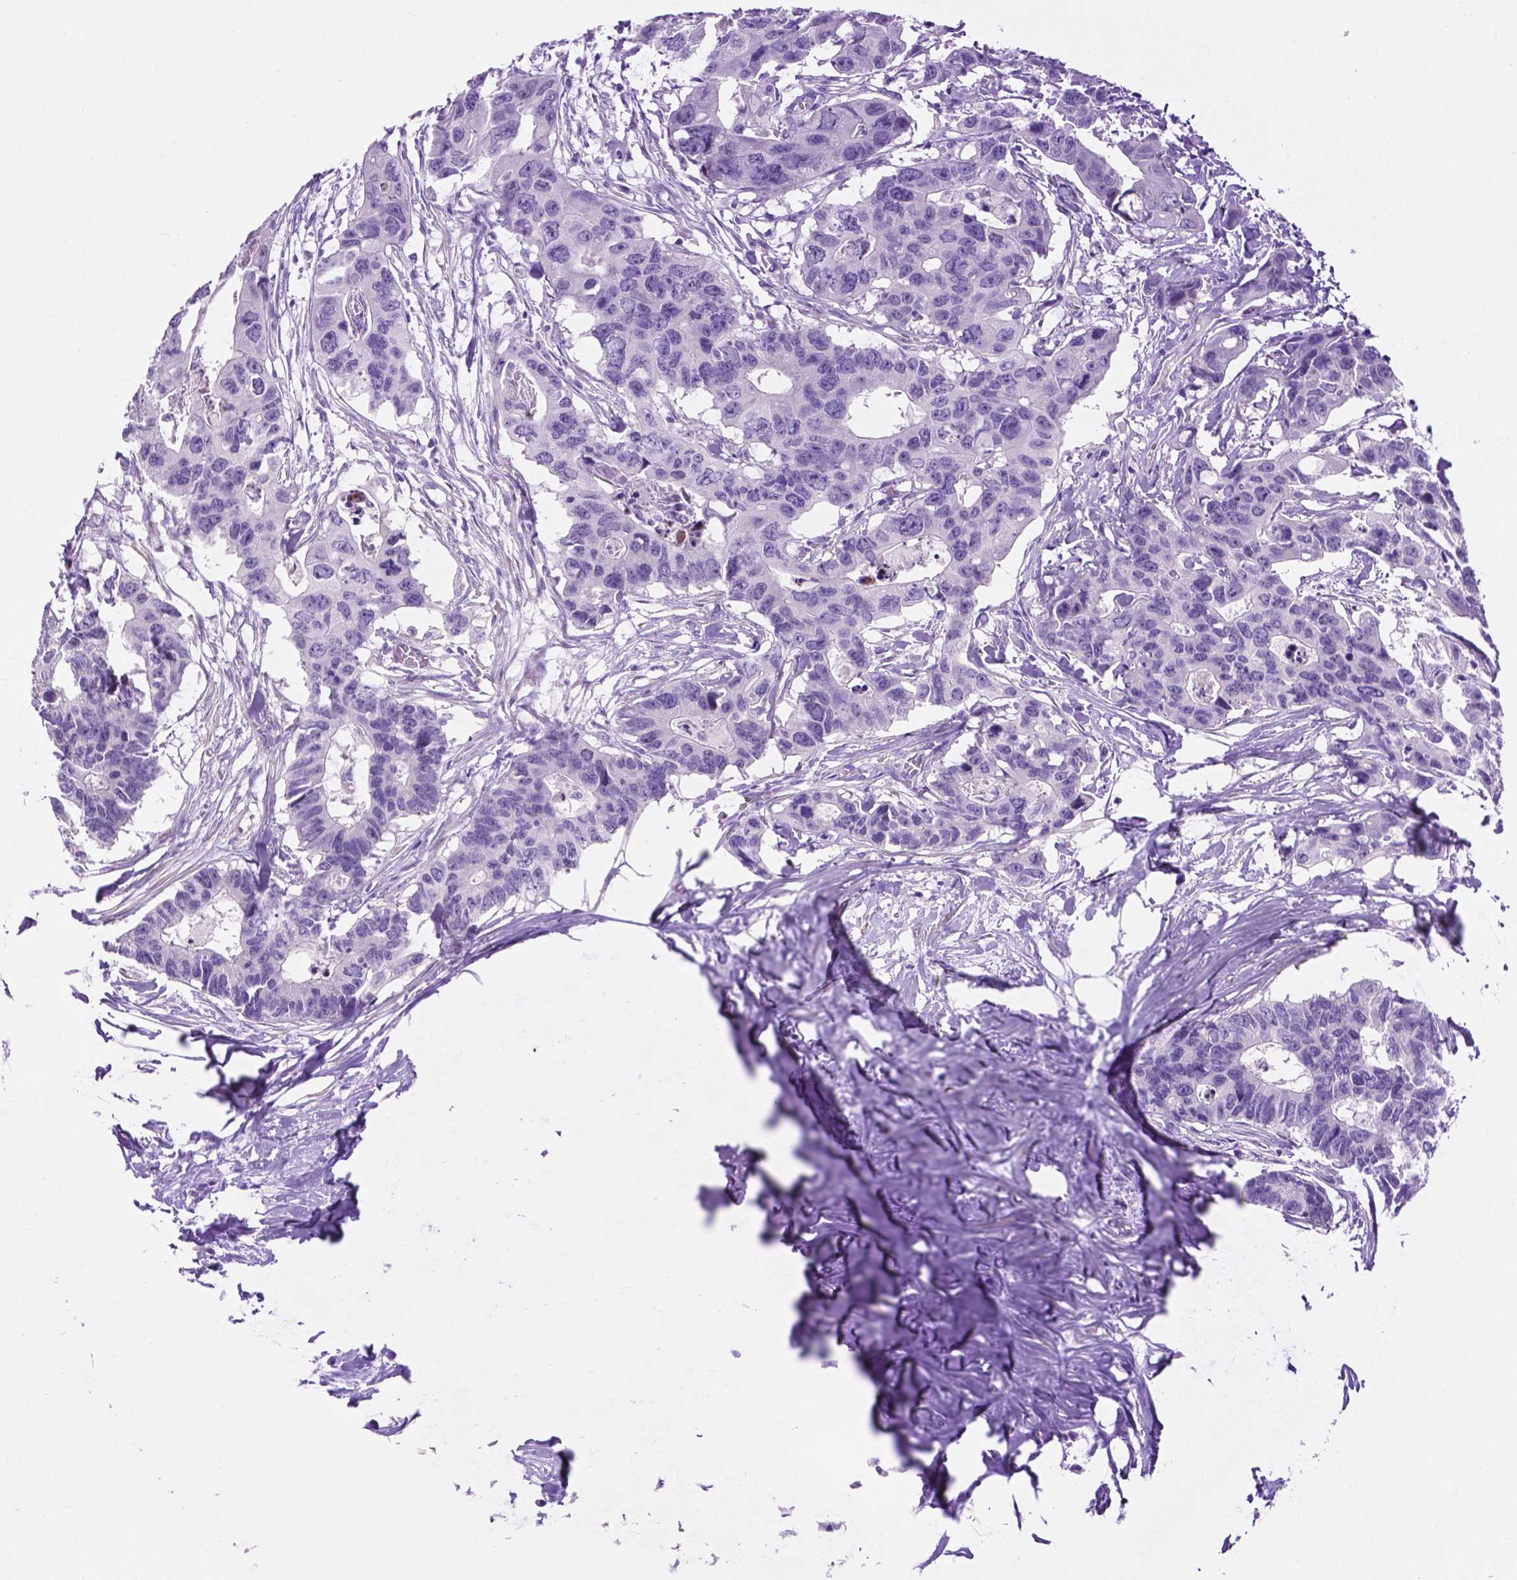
{"staining": {"intensity": "negative", "quantity": "none", "location": "none"}, "tissue": "colorectal cancer", "cell_type": "Tumor cells", "image_type": "cancer", "snomed": [{"axis": "morphology", "description": "Adenocarcinoma, NOS"}, {"axis": "topography", "description": "Rectum"}], "caption": "Colorectal cancer (adenocarcinoma) was stained to show a protein in brown. There is no significant positivity in tumor cells.", "gene": "ASPG", "patient": {"sex": "male", "age": 57}}